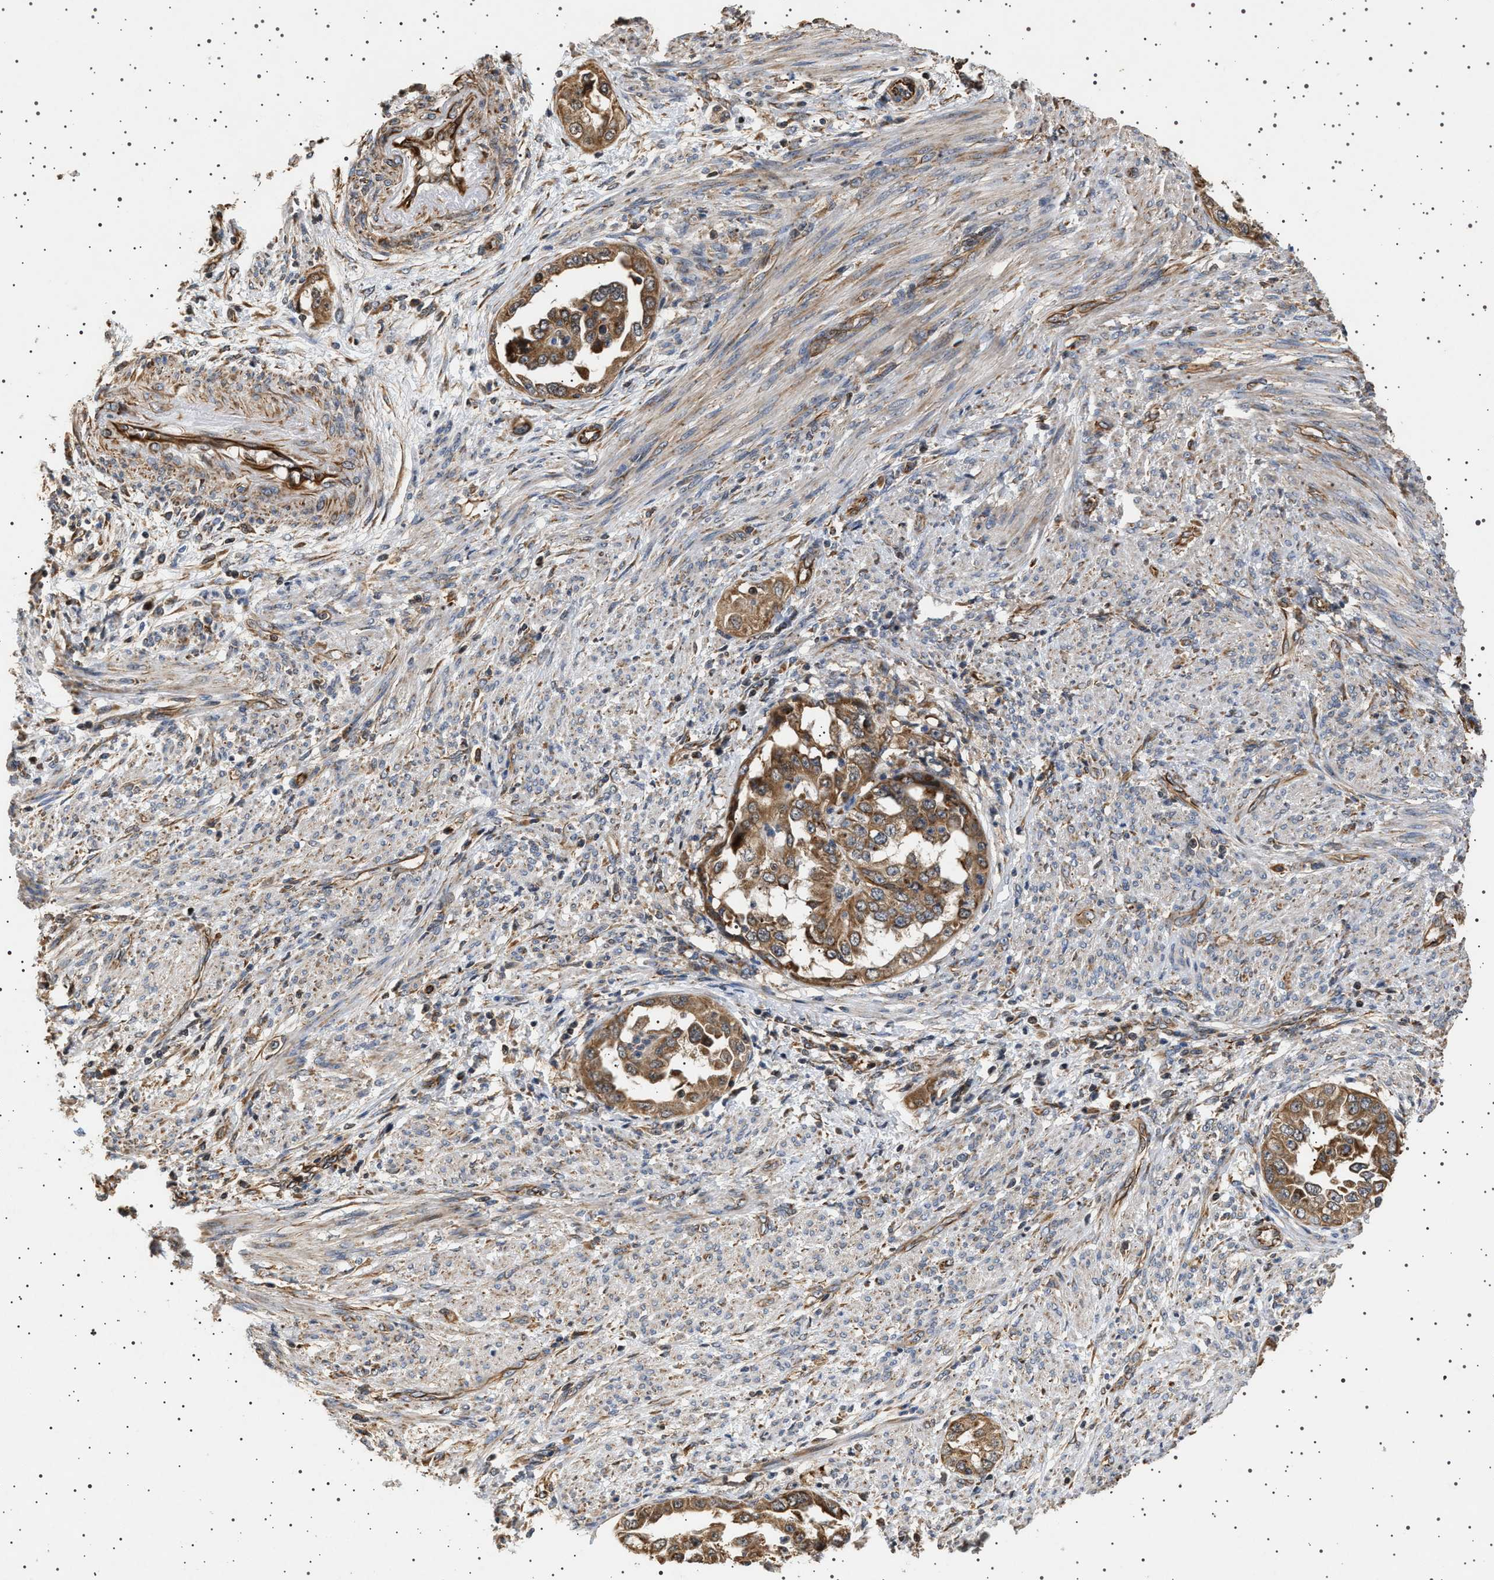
{"staining": {"intensity": "moderate", "quantity": ">75%", "location": "cytoplasmic/membranous"}, "tissue": "endometrial cancer", "cell_type": "Tumor cells", "image_type": "cancer", "snomed": [{"axis": "morphology", "description": "Adenocarcinoma, NOS"}, {"axis": "topography", "description": "Endometrium"}], "caption": "Endometrial cancer stained for a protein (brown) shows moderate cytoplasmic/membranous positive positivity in approximately >75% of tumor cells.", "gene": "TRUB2", "patient": {"sex": "female", "age": 85}}